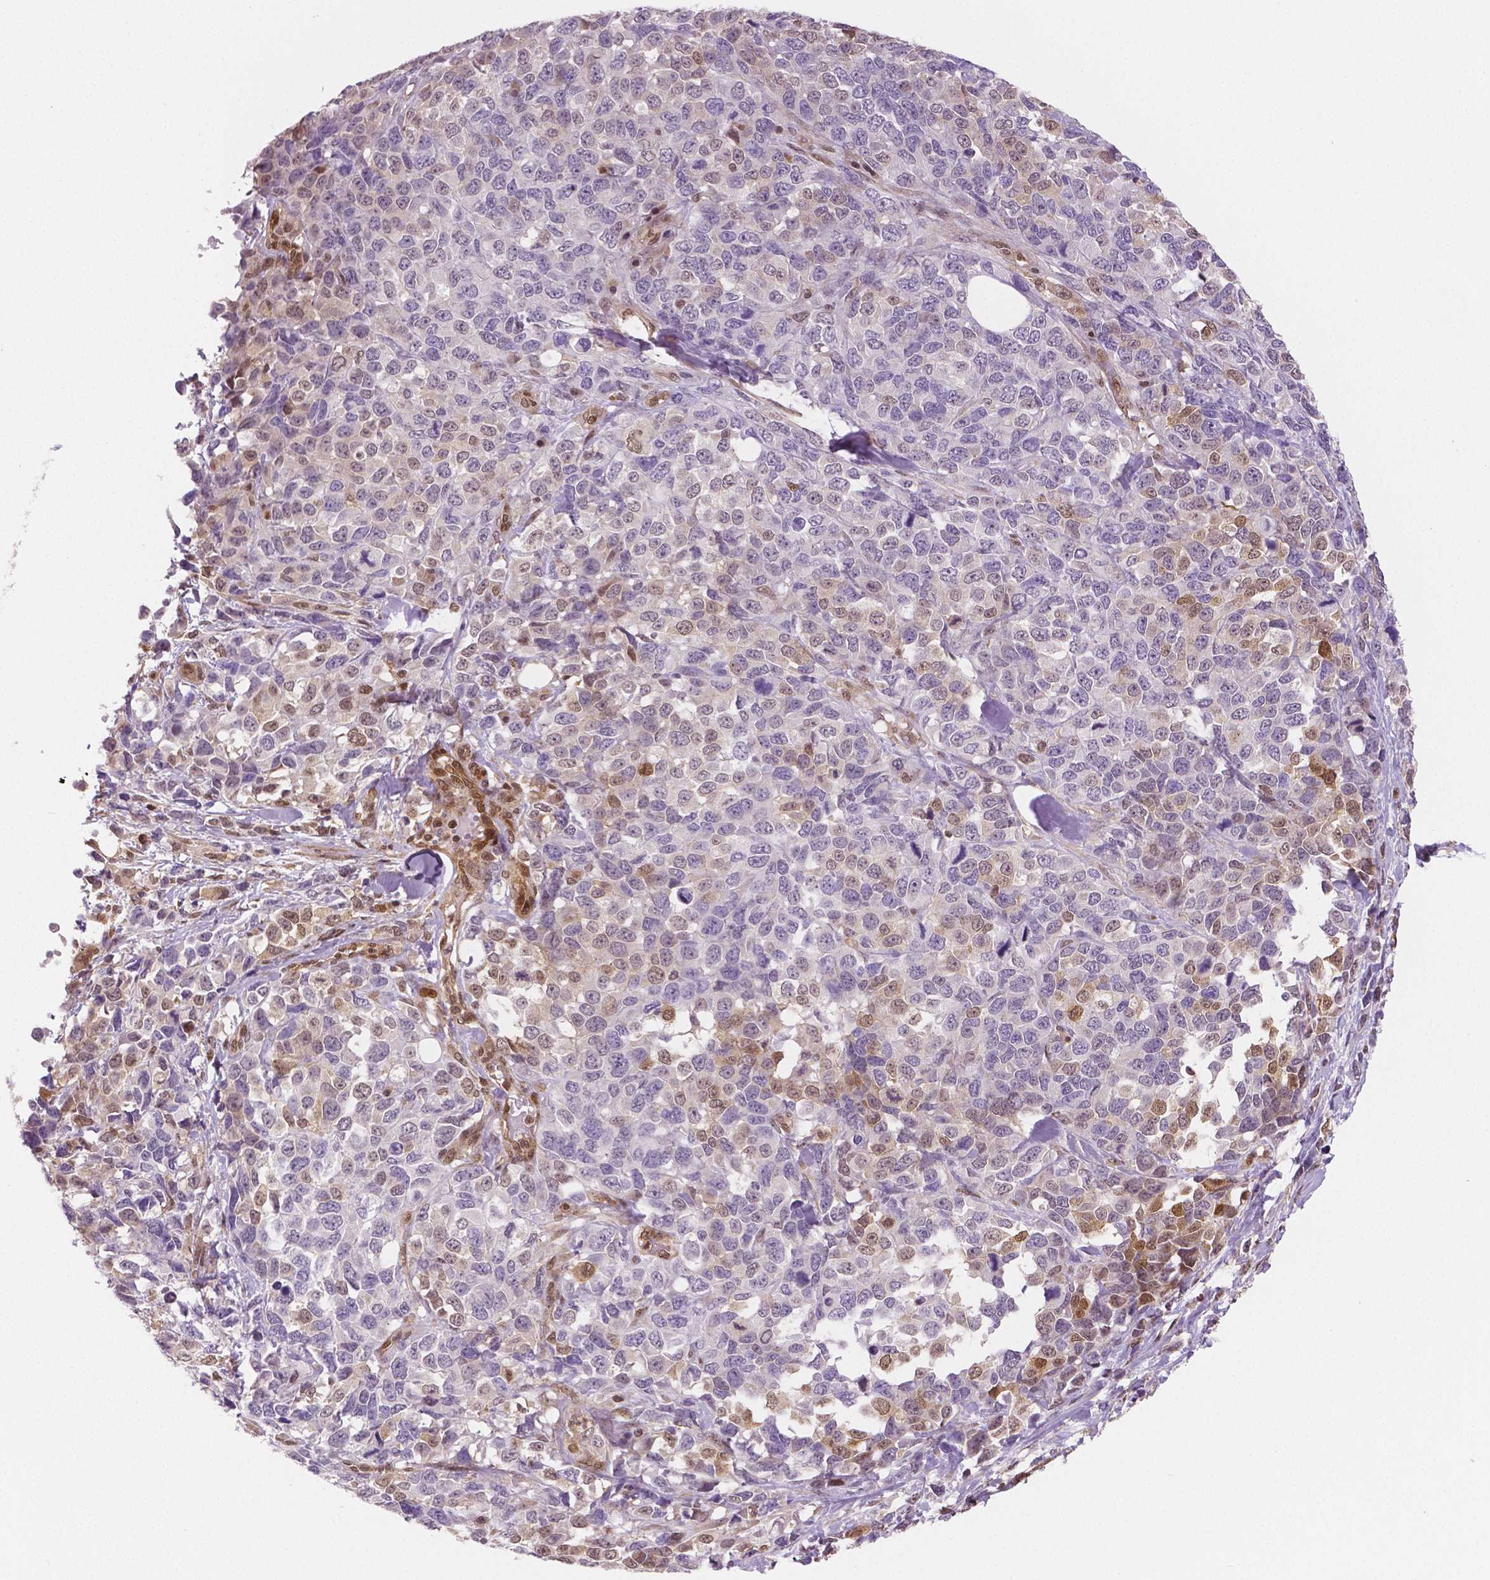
{"staining": {"intensity": "moderate", "quantity": "<25%", "location": "cytoplasmic/membranous,nuclear"}, "tissue": "melanoma", "cell_type": "Tumor cells", "image_type": "cancer", "snomed": [{"axis": "morphology", "description": "Malignant melanoma, Metastatic site"}, {"axis": "topography", "description": "Skin"}], "caption": "IHC staining of malignant melanoma (metastatic site), which demonstrates low levels of moderate cytoplasmic/membranous and nuclear staining in about <25% of tumor cells indicating moderate cytoplasmic/membranous and nuclear protein positivity. The staining was performed using DAB (brown) for protein detection and nuclei were counterstained in hematoxylin (blue).", "gene": "STAT3", "patient": {"sex": "male", "age": 84}}